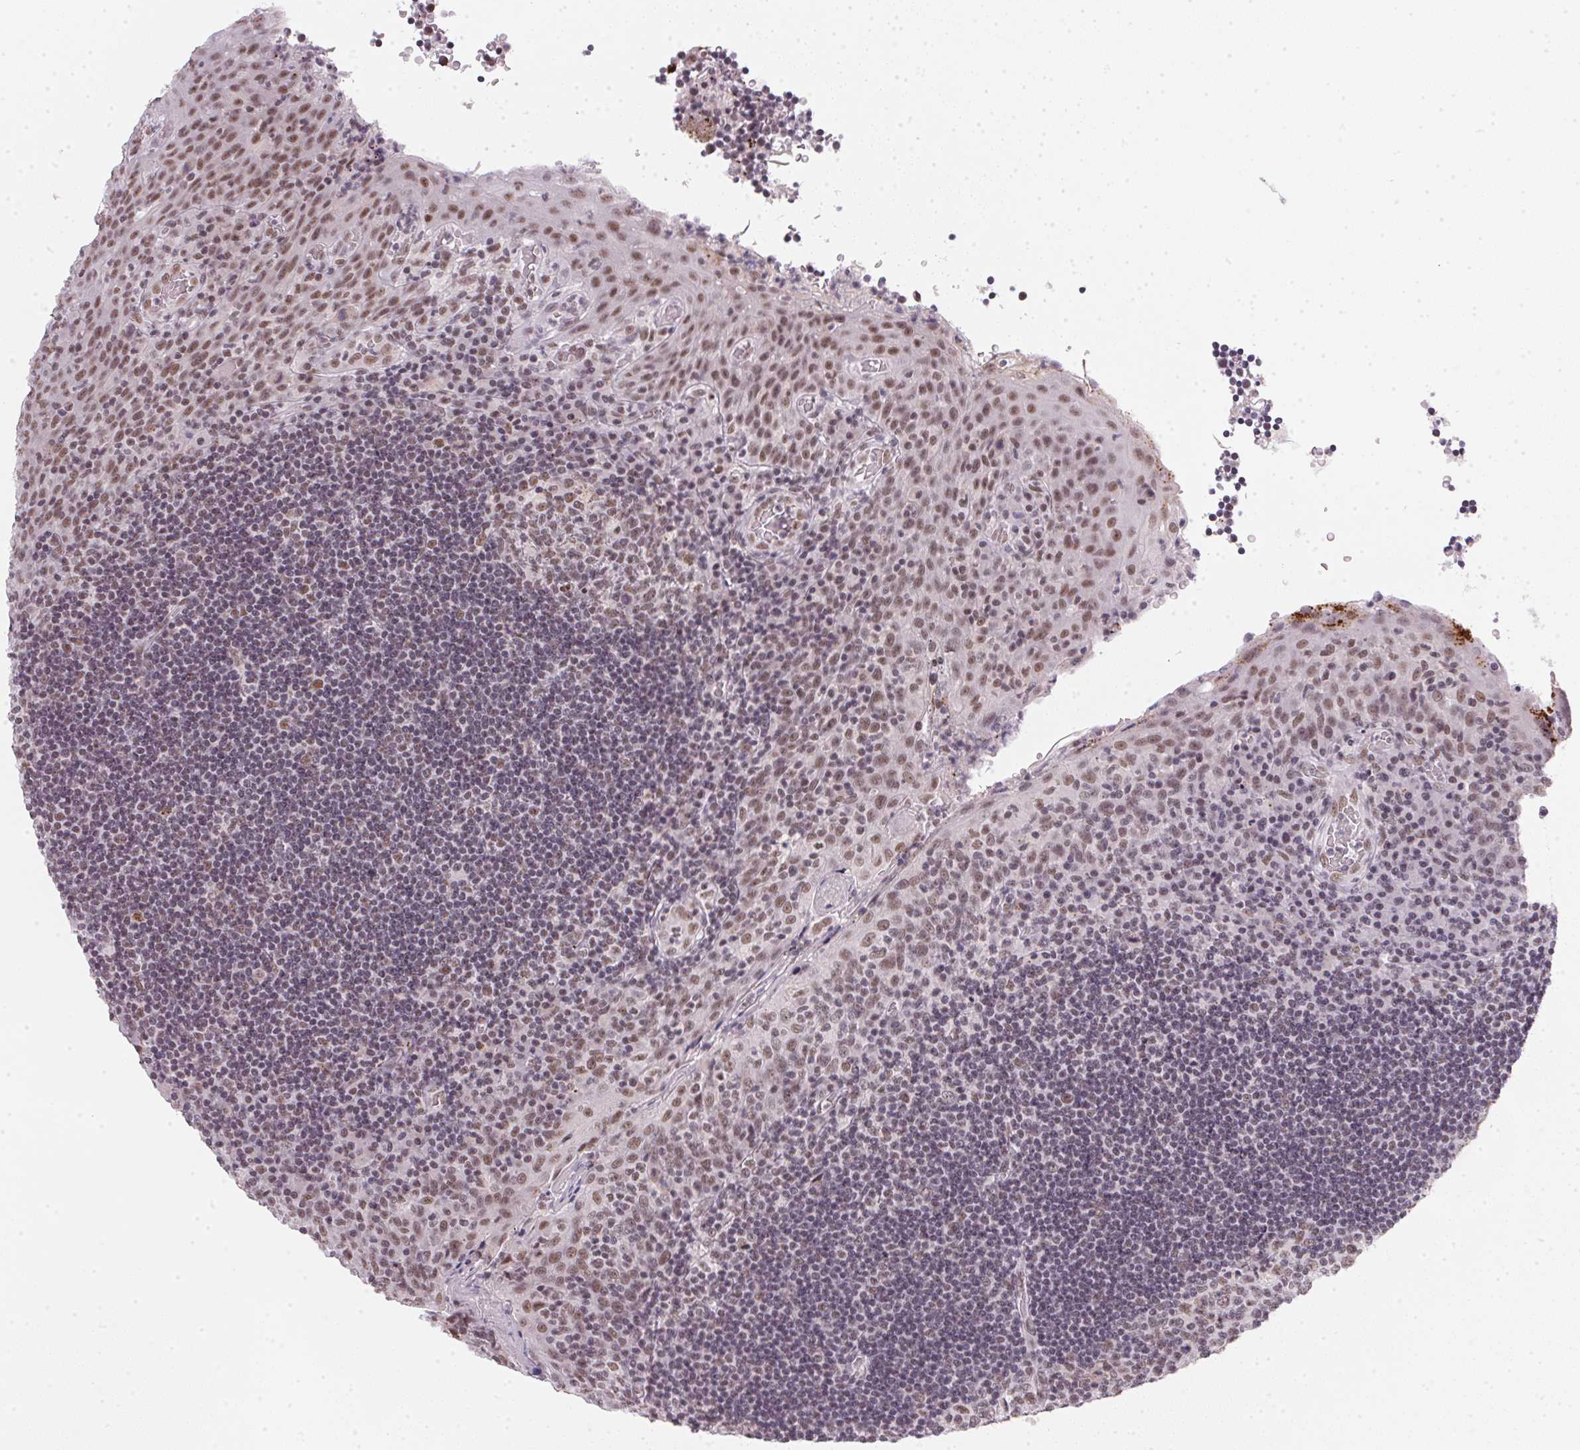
{"staining": {"intensity": "moderate", "quantity": ">75%", "location": "nuclear"}, "tissue": "tonsil", "cell_type": "Germinal center cells", "image_type": "normal", "snomed": [{"axis": "morphology", "description": "Normal tissue, NOS"}, {"axis": "topography", "description": "Tonsil"}], "caption": "Immunohistochemistry (IHC) (DAB (3,3'-diaminobenzidine)) staining of normal human tonsil demonstrates moderate nuclear protein staining in approximately >75% of germinal center cells.", "gene": "SRSF7", "patient": {"sex": "male", "age": 17}}